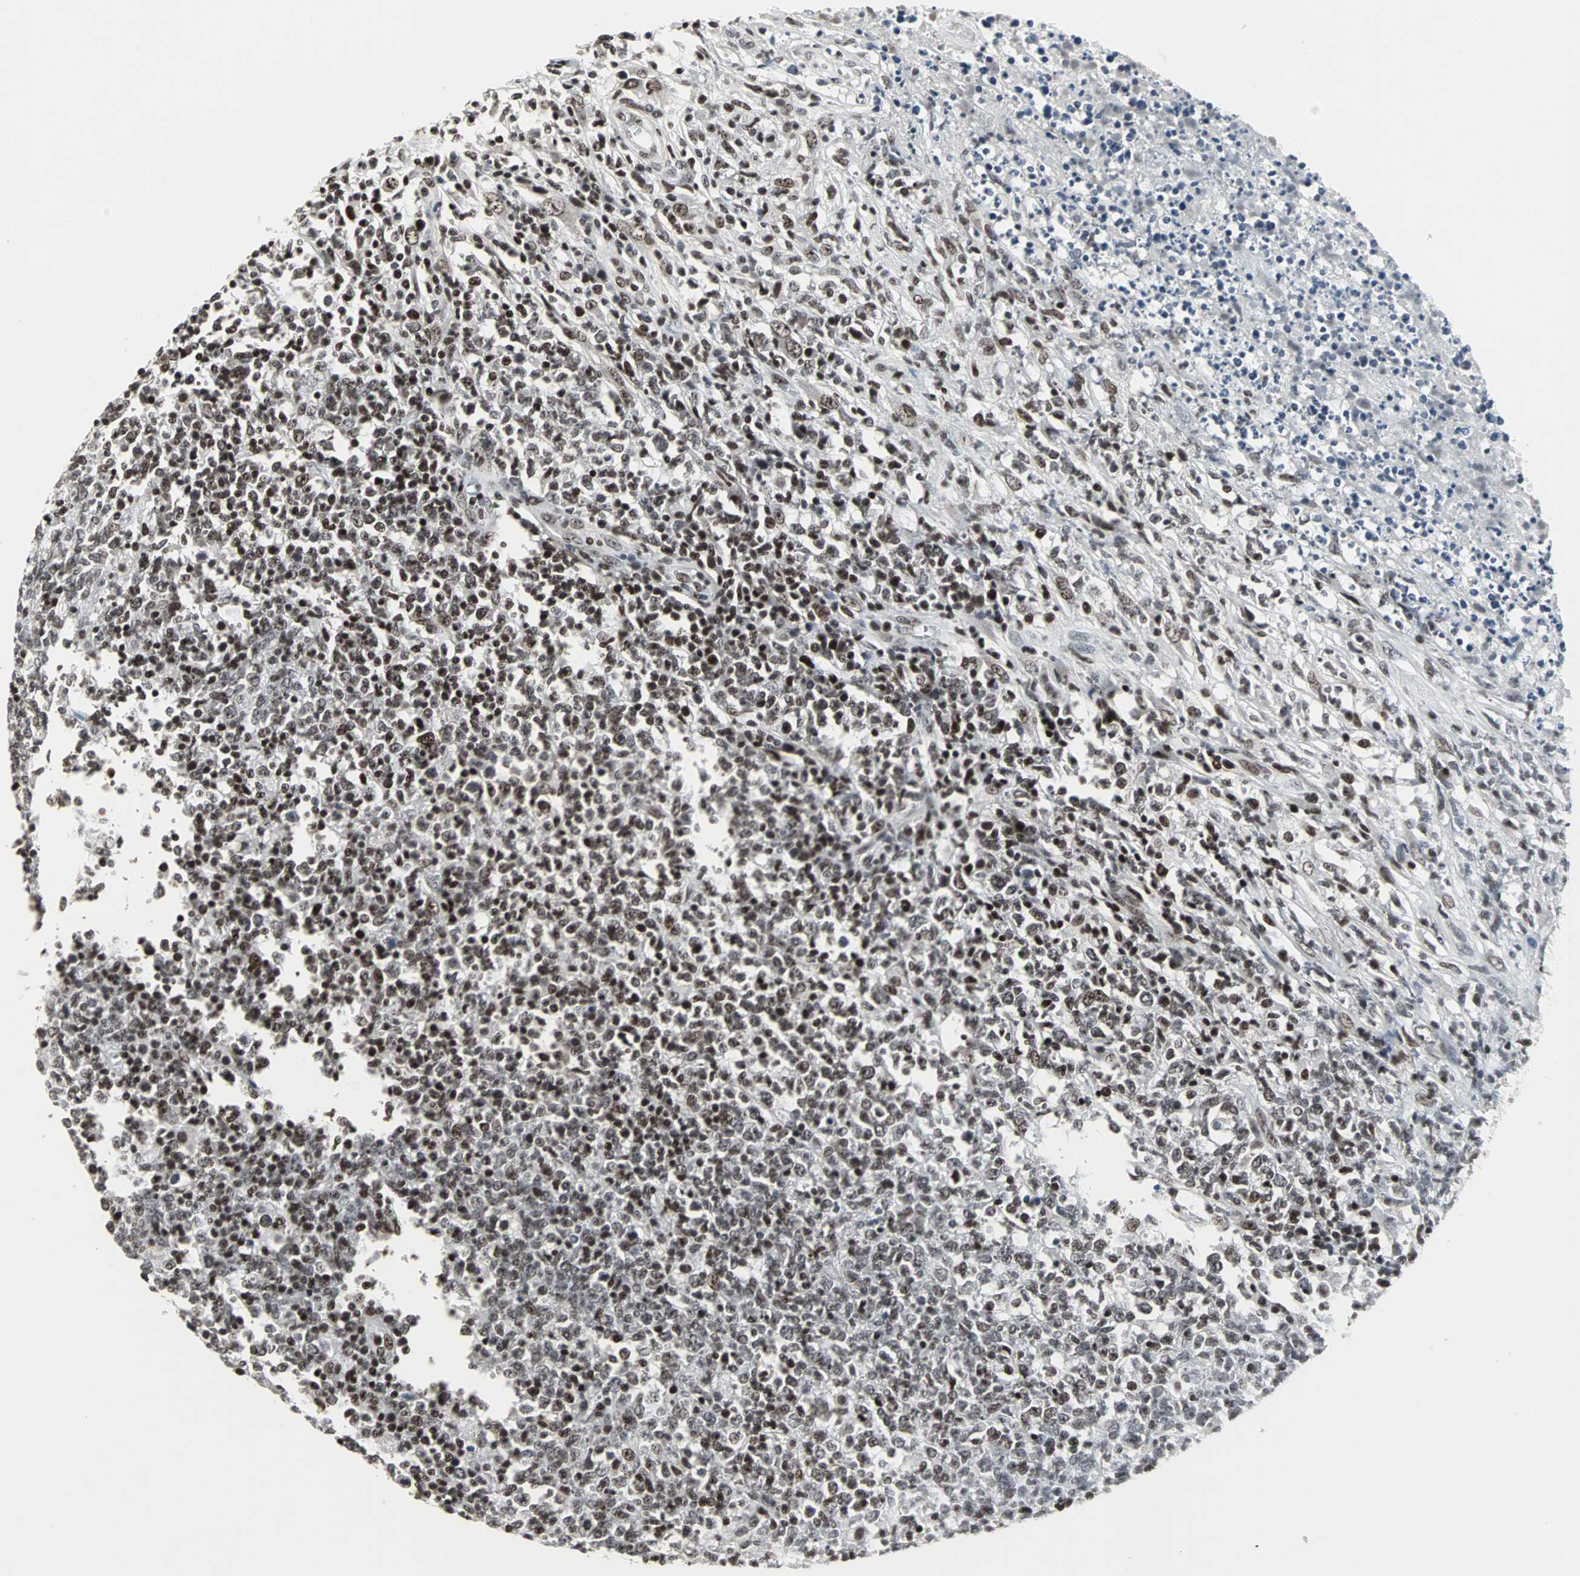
{"staining": {"intensity": "moderate", "quantity": ">75%", "location": "nuclear"}, "tissue": "lymphoma", "cell_type": "Tumor cells", "image_type": "cancer", "snomed": [{"axis": "morphology", "description": "Malignant lymphoma, non-Hodgkin's type, High grade"}, {"axis": "topography", "description": "Lymph node"}], "caption": "A photomicrograph of human high-grade malignant lymphoma, non-Hodgkin's type stained for a protein demonstrates moderate nuclear brown staining in tumor cells.", "gene": "PNKP", "patient": {"sex": "female", "age": 84}}